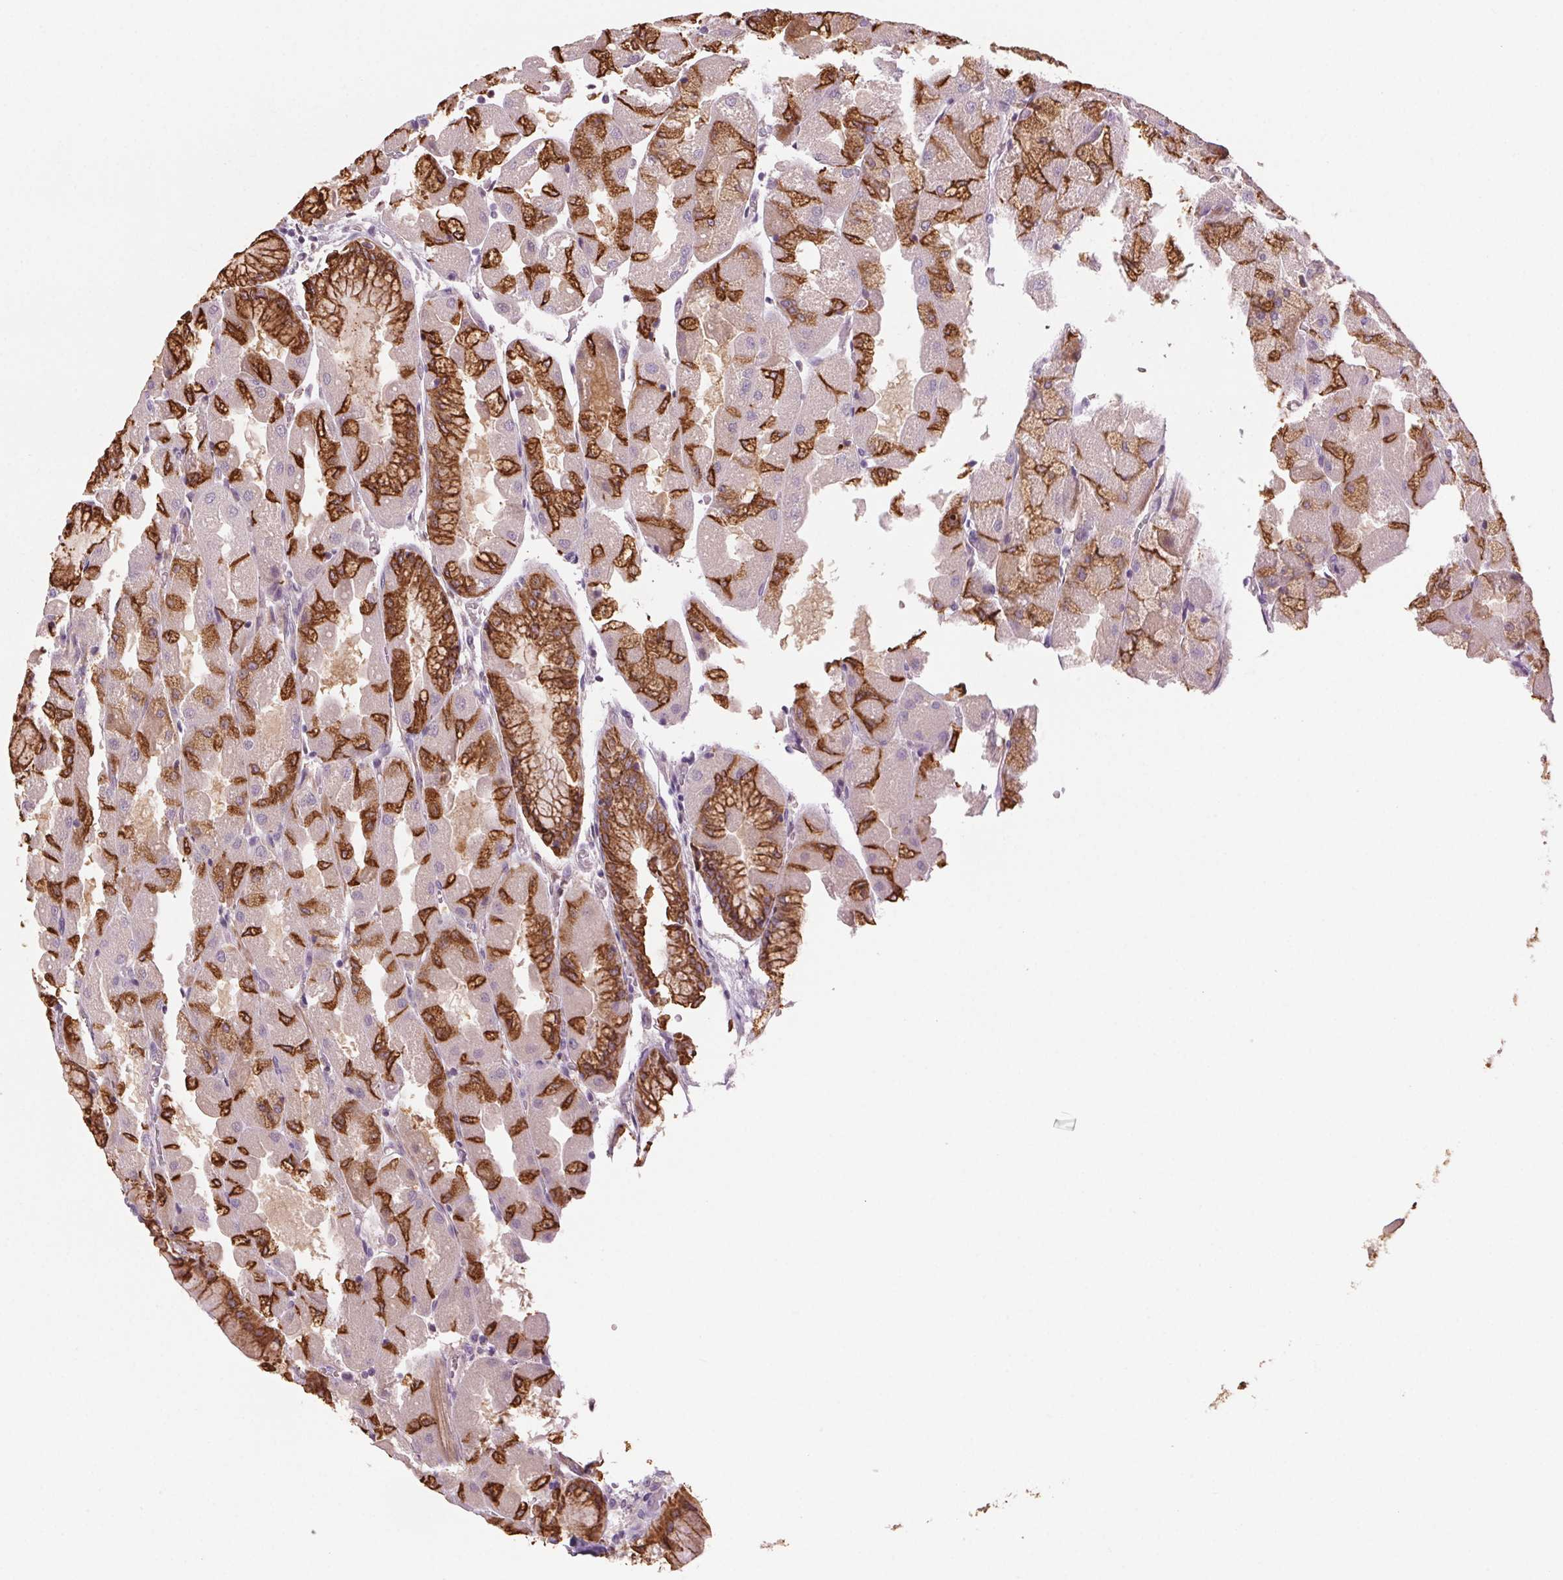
{"staining": {"intensity": "strong", "quantity": "25%-75%", "location": "cytoplasmic/membranous"}, "tissue": "stomach", "cell_type": "Glandular cells", "image_type": "normal", "snomed": [{"axis": "morphology", "description": "Normal tissue, NOS"}, {"axis": "topography", "description": "Stomach"}], "caption": "Stomach stained with immunohistochemistry (IHC) exhibits strong cytoplasmic/membranous staining in about 25%-75% of glandular cells.", "gene": "HHLA2", "patient": {"sex": "female", "age": 61}}